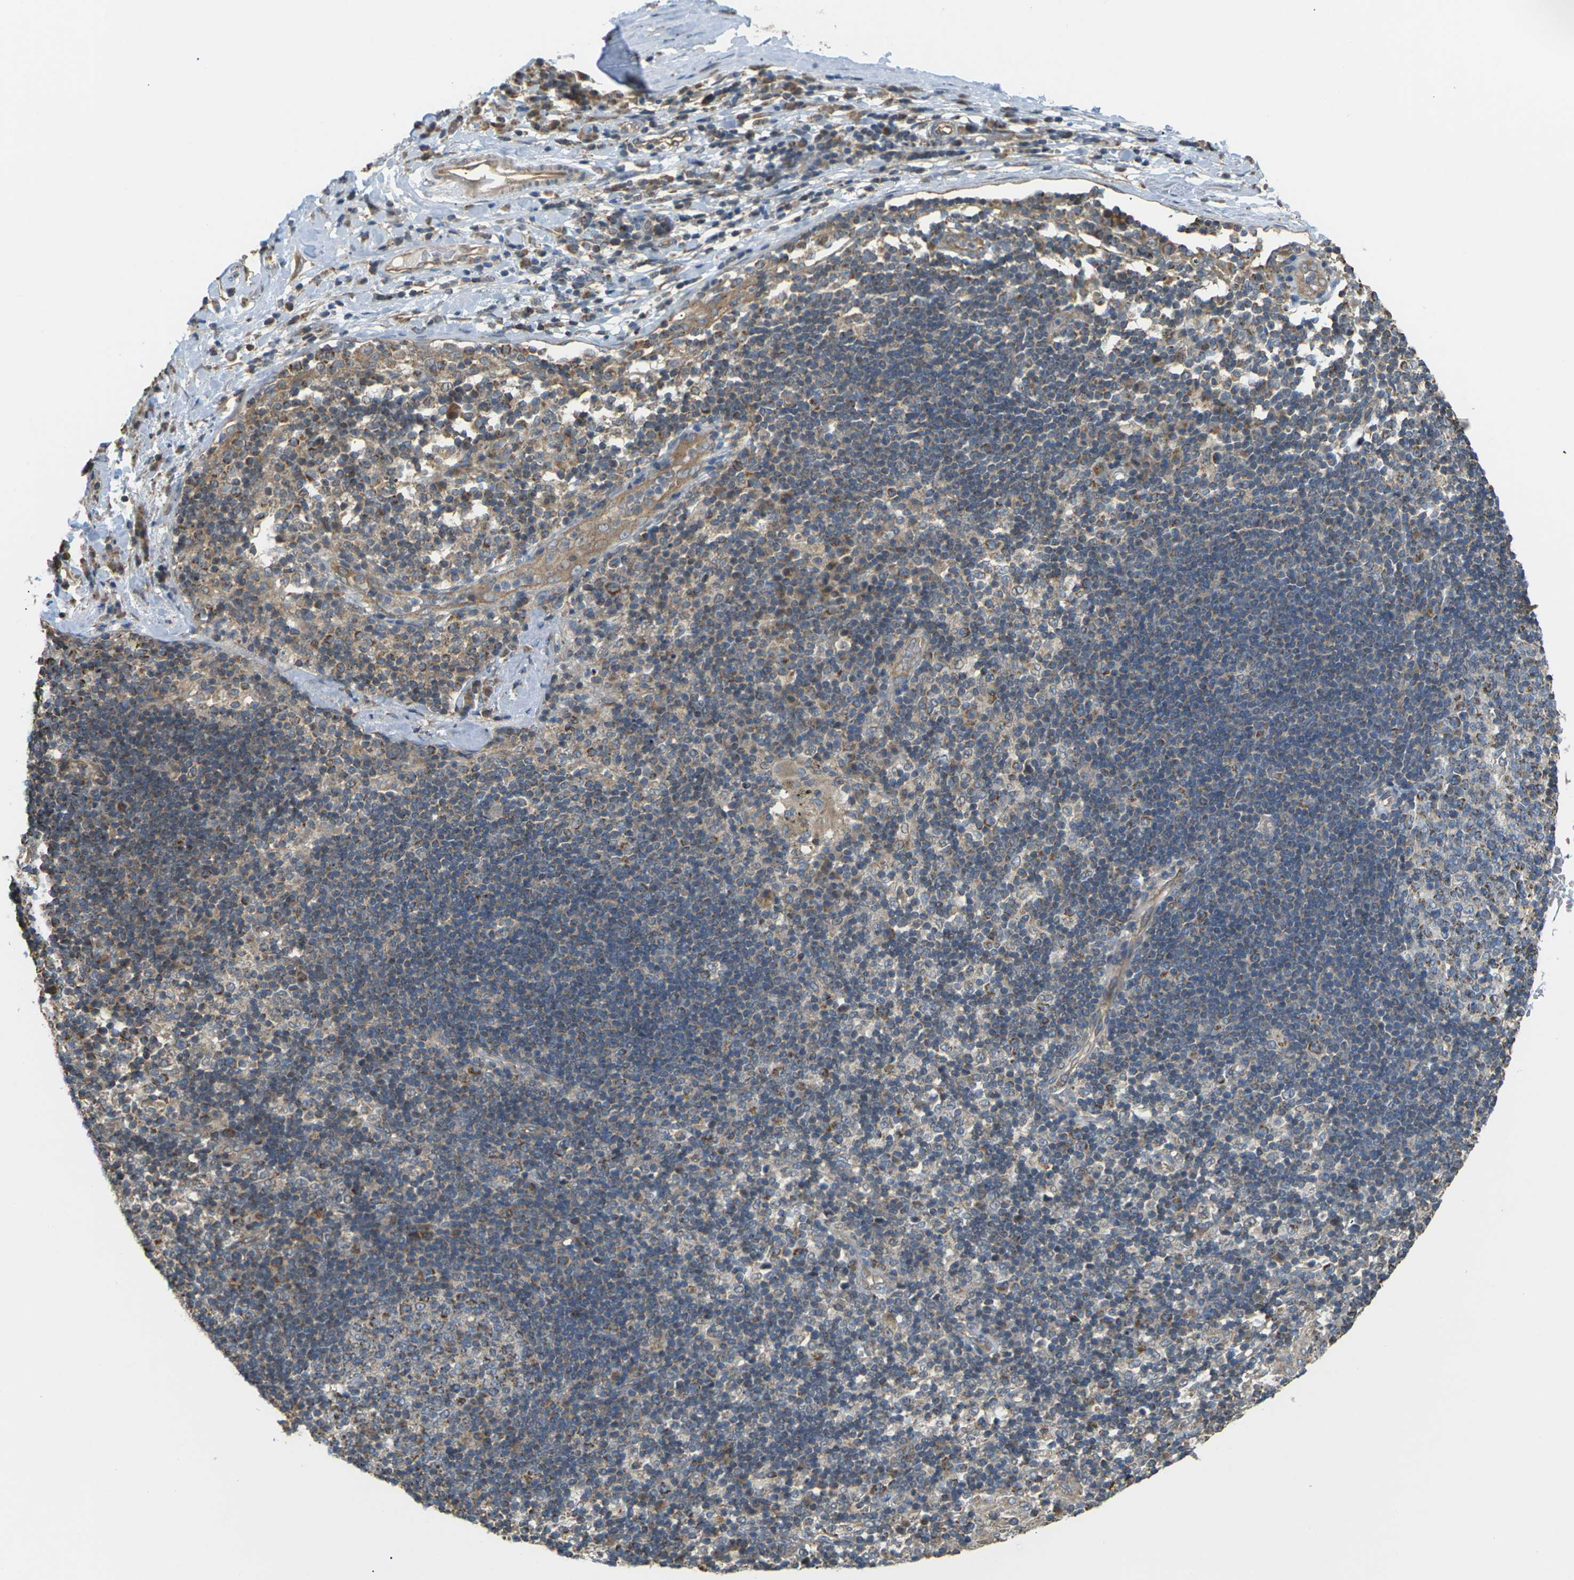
{"staining": {"intensity": "weak", "quantity": ">75%", "location": "cytoplasmic/membranous"}, "tissue": "adipose tissue", "cell_type": "Adipocytes", "image_type": "normal", "snomed": [{"axis": "morphology", "description": "Normal tissue, NOS"}, {"axis": "morphology", "description": "Adenocarcinoma, NOS"}, {"axis": "topography", "description": "Esophagus"}], "caption": "Brown immunohistochemical staining in normal human adipose tissue exhibits weak cytoplasmic/membranous staining in approximately >75% of adipocytes.", "gene": "KSR1", "patient": {"sex": "male", "age": 62}}